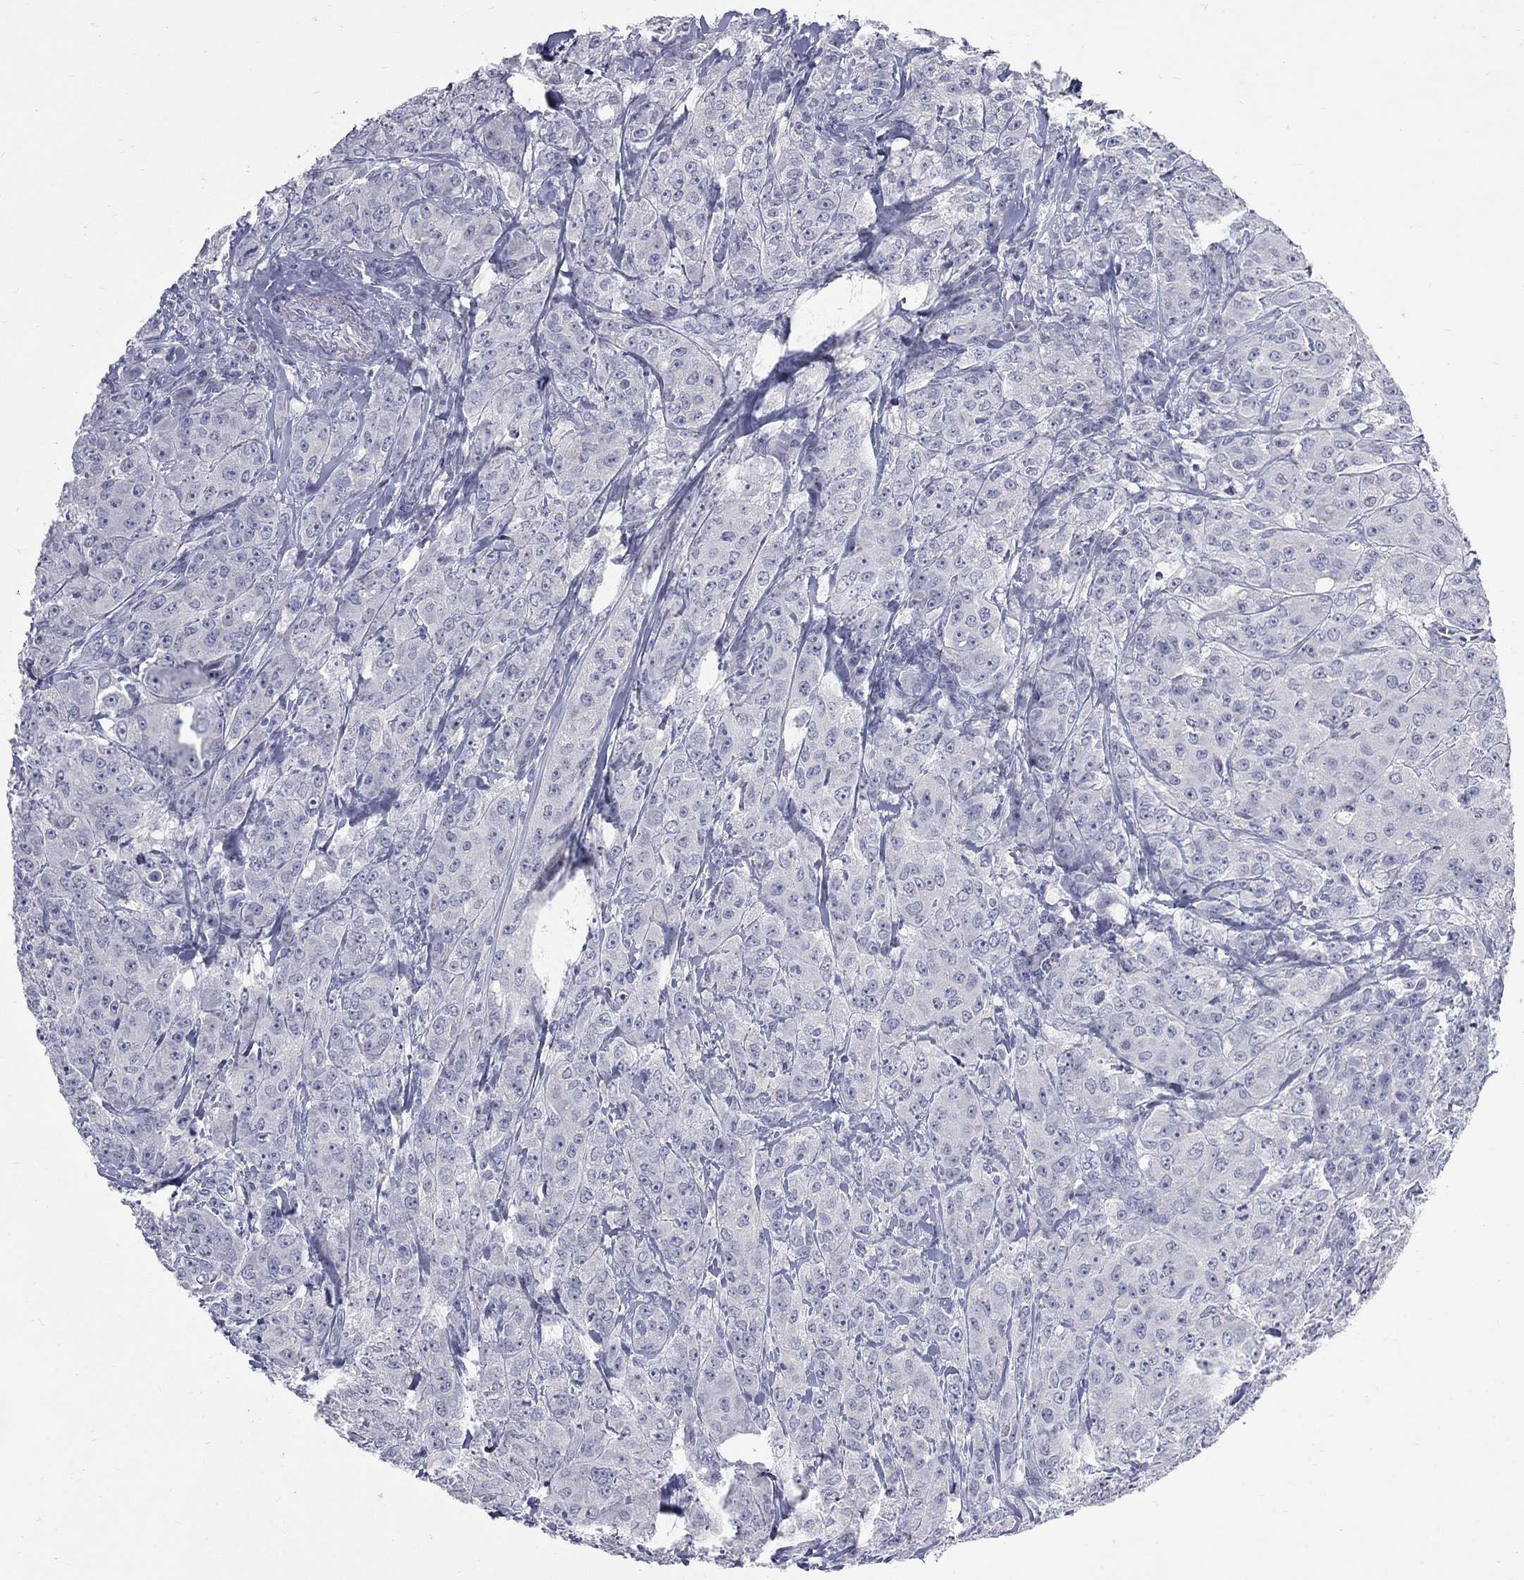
{"staining": {"intensity": "negative", "quantity": "none", "location": "none"}, "tissue": "breast cancer", "cell_type": "Tumor cells", "image_type": "cancer", "snomed": [{"axis": "morphology", "description": "Duct carcinoma"}, {"axis": "topography", "description": "Breast"}], "caption": "This histopathology image is of breast intraductal carcinoma stained with immunohistochemistry (IHC) to label a protein in brown with the nuclei are counter-stained blue. There is no expression in tumor cells. The staining was performed using DAB to visualize the protein expression in brown, while the nuclei were stained in blue with hematoxylin (Magnification: 20x).", "gene": "CTNND2", "patient": {"sex": "female", "age": 43}}